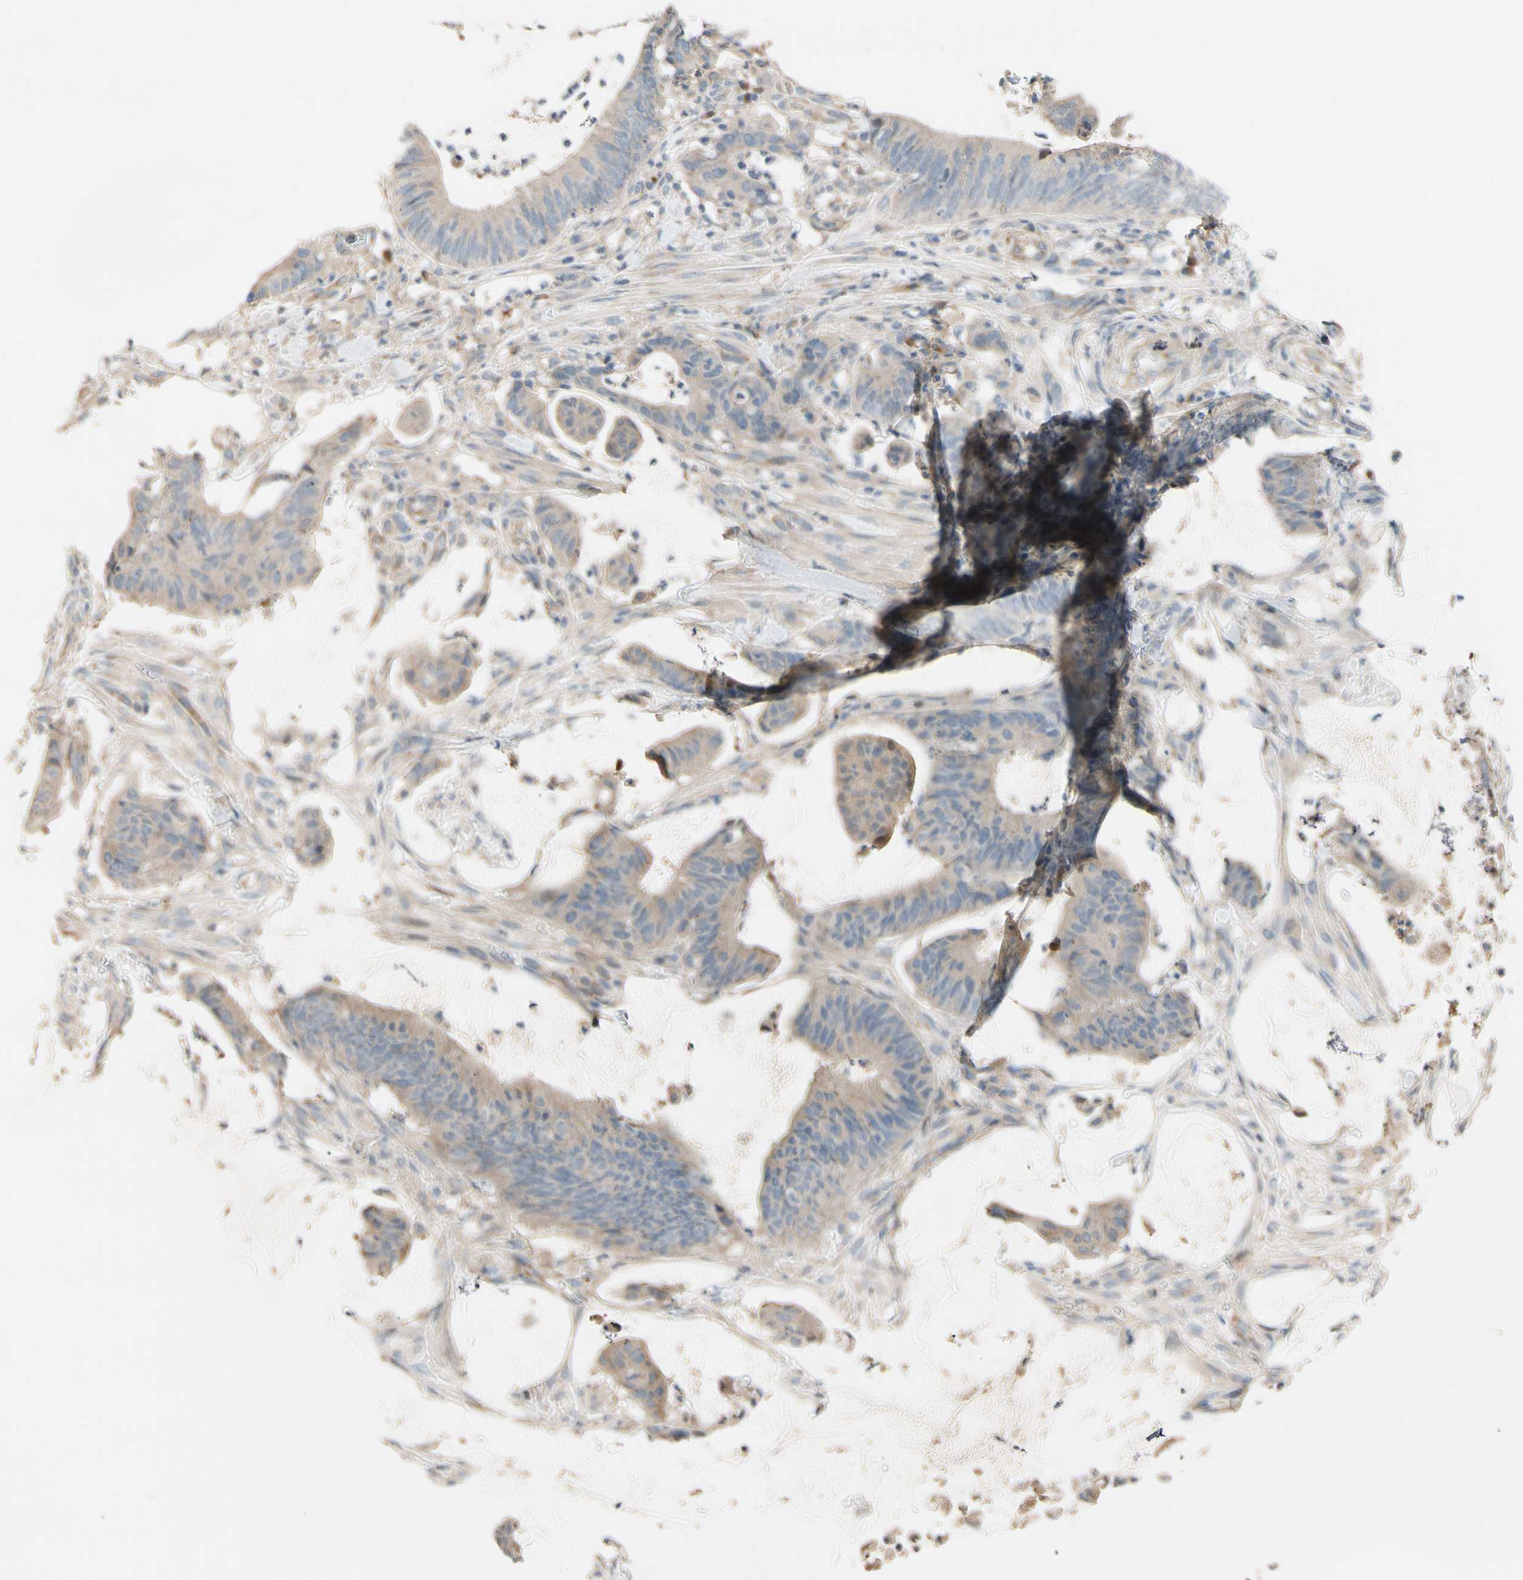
{"staining": {"intensity": "weak", "quantity": ">75%", "location": "cytoplasmic/membranous"}, "tissue": "colorectal cancer", "cell_type": "Tumor cells", "image_type": "cancer", "snomed": [{"axis": "morphology", "description": "Adenocarcinoma, NOS"}, {"axis": "topography", "description": "Rectum"}], "caption": "This photomicrograph demonstrates immunohistochemistry (IHC) staining of human colorectal adenocarcinoma, with low weak cytoplasmic/membranous positivity in about >75% of tumor cells.", "gene": "EPHA3", "patient": {"sex": "female", "age": 66}}